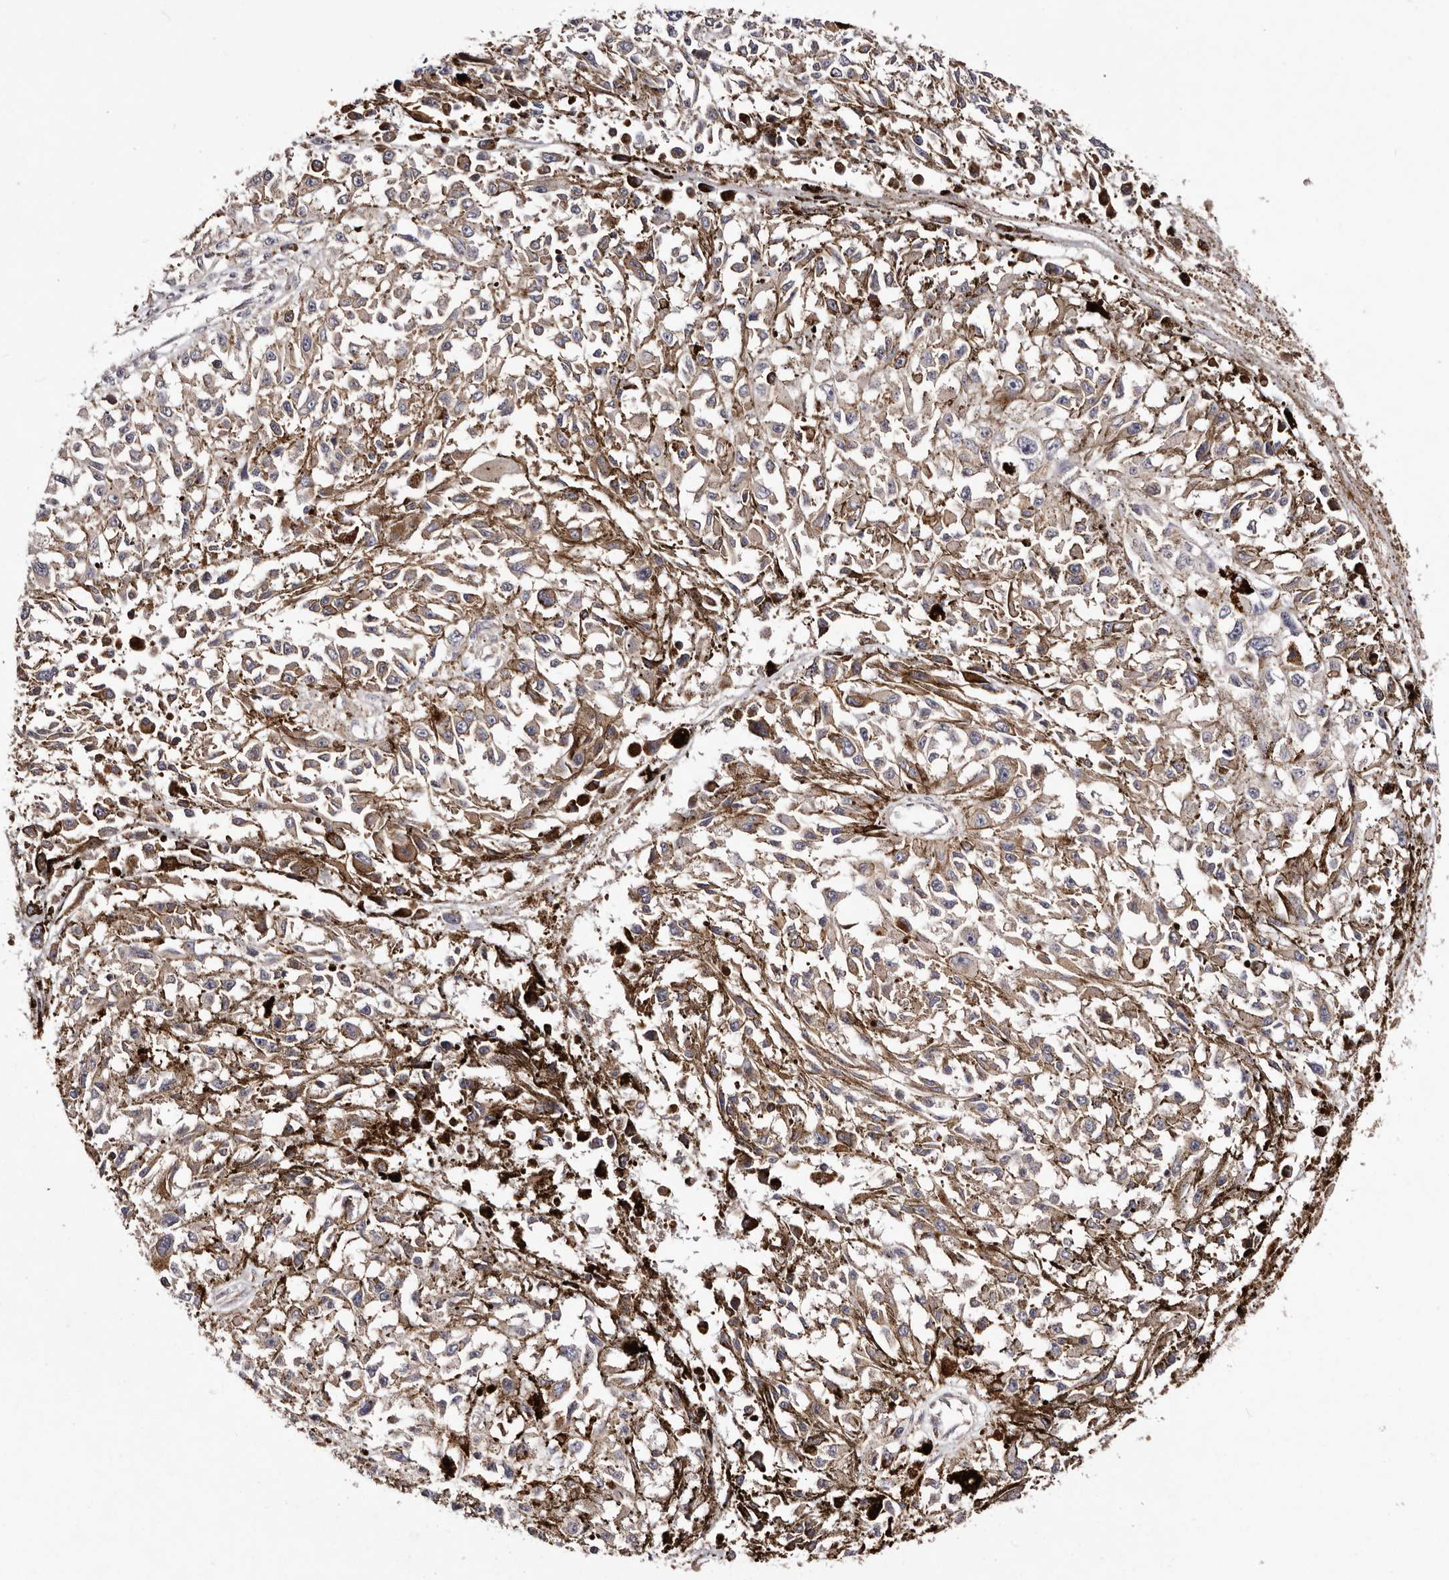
{"staining": {"intensity": "moderate", "quantity": ">75%", "location": "cytoplasmic/membranous"}, "tissue": "melanoma", "cell_type": "Tumor cells", "image_type": "cancer", "snomed": [{"axis": "morphology", "description": "Malignant melanoma, Metastatic site"}, {"axis": "topography", "description": "Lymph node"}], "caption": "An immunohistochemistry (IHC) image of neoplastic tissue is shown. Protein staining in brown highlights moderate cytoplasmic/membranous positivity in malignant melanoma (metastatic site) within tumor cells.", "gene": "LUZP1", "patient": {"sex": "male", "age": 59}}